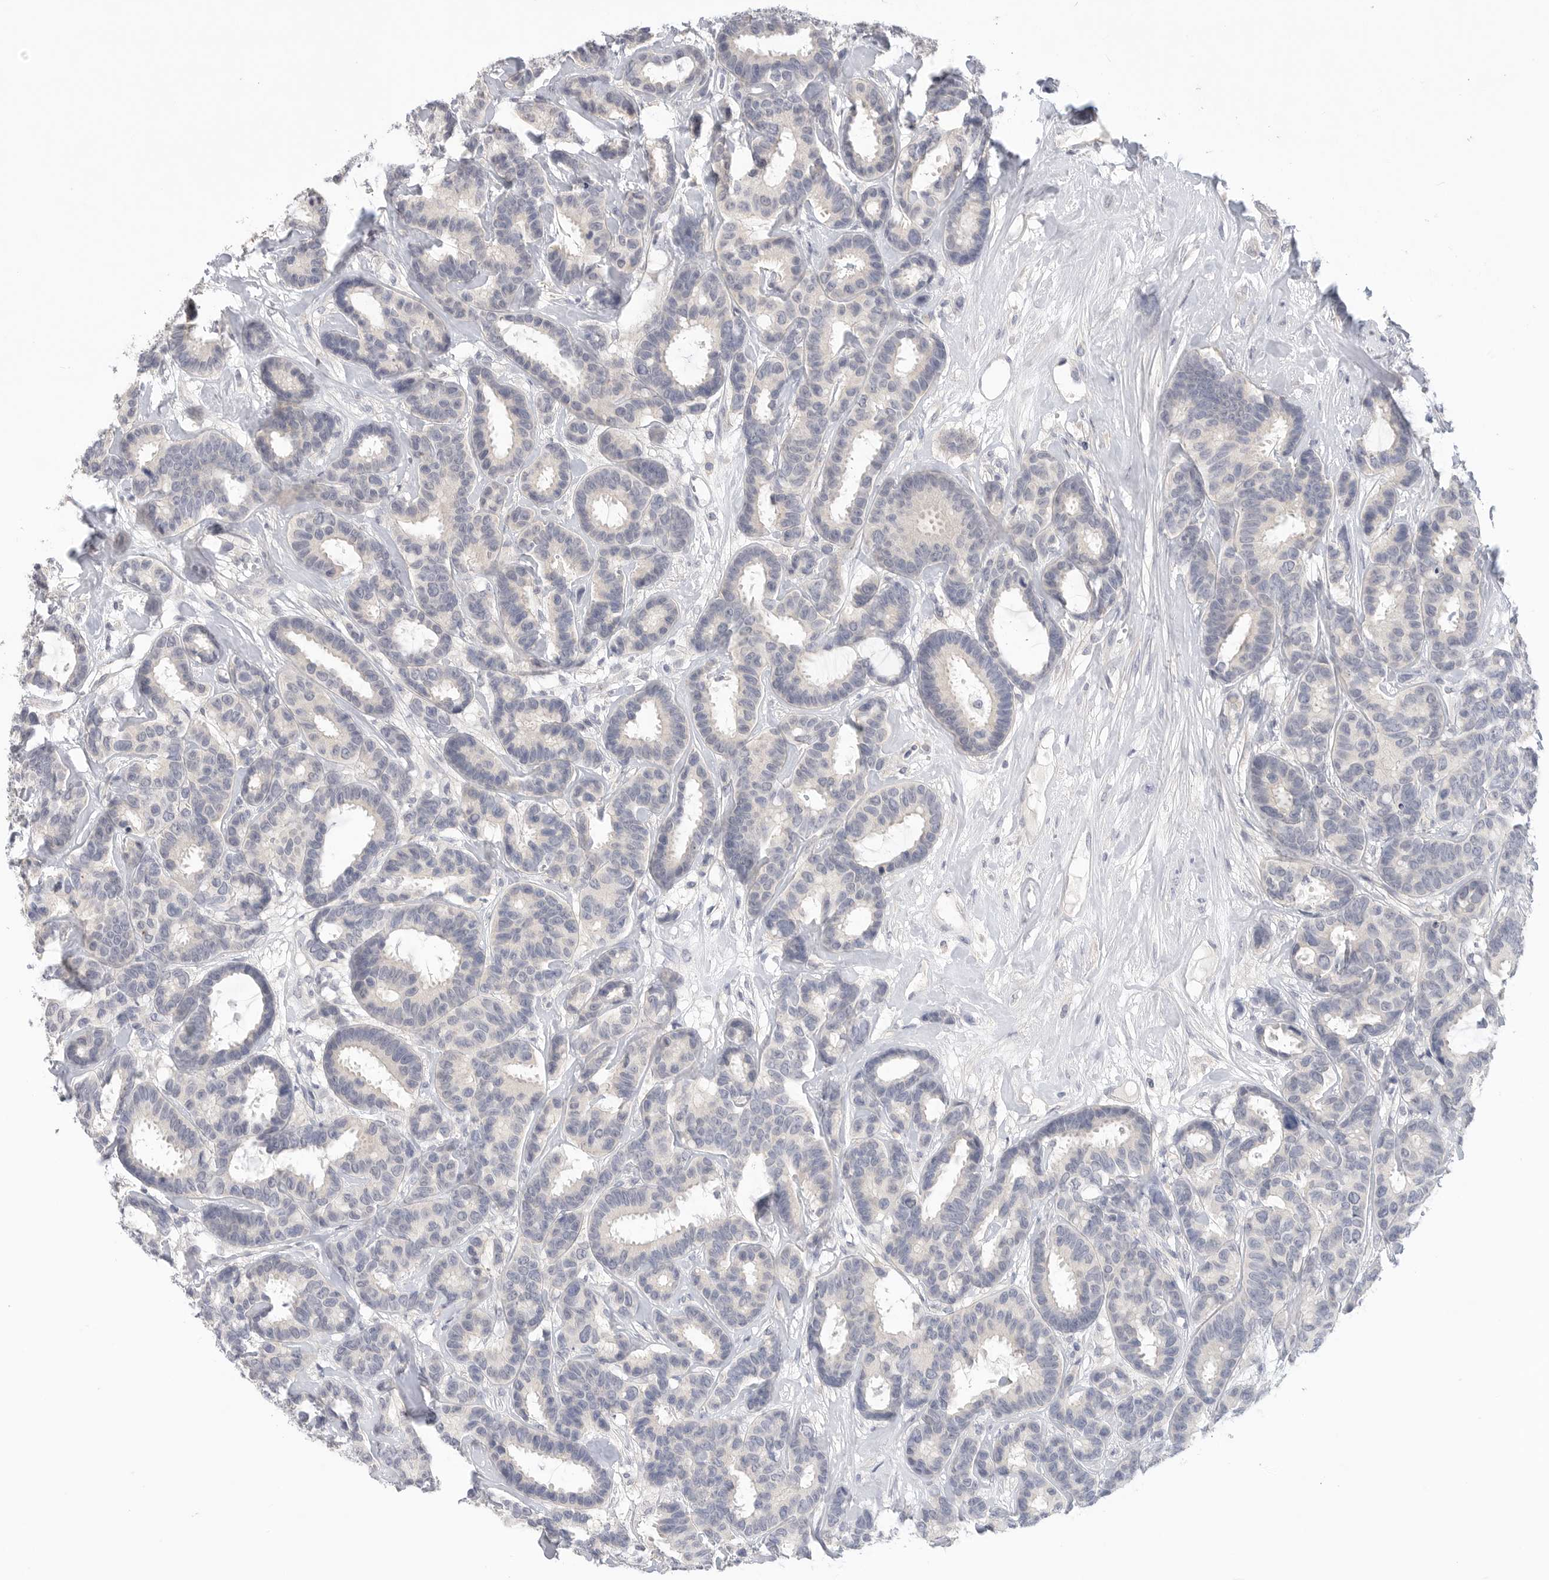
{"staining": {"intensity": "negative", "quantity": "none", "location": "none"}, "tissue": "breast cancer", "cell_type": "Tumor cells", "image_type": "cancer", "snomed": [{"axis": "morphology", "description": "Duct carcinoma"}, {"axis": "topography", "description": "Breast"}], "caption": "Tumor cells are negative for brown protein staining in breast intraductal carcinoma. (Stains: DAB (3,3'-diaminobenzidine) IHC with hematoxylin counter stain, Microscopy: brightfield microscopy at high magnification).", "gene": "FBN2", "patient": {"sex": "female", "age": 87}}